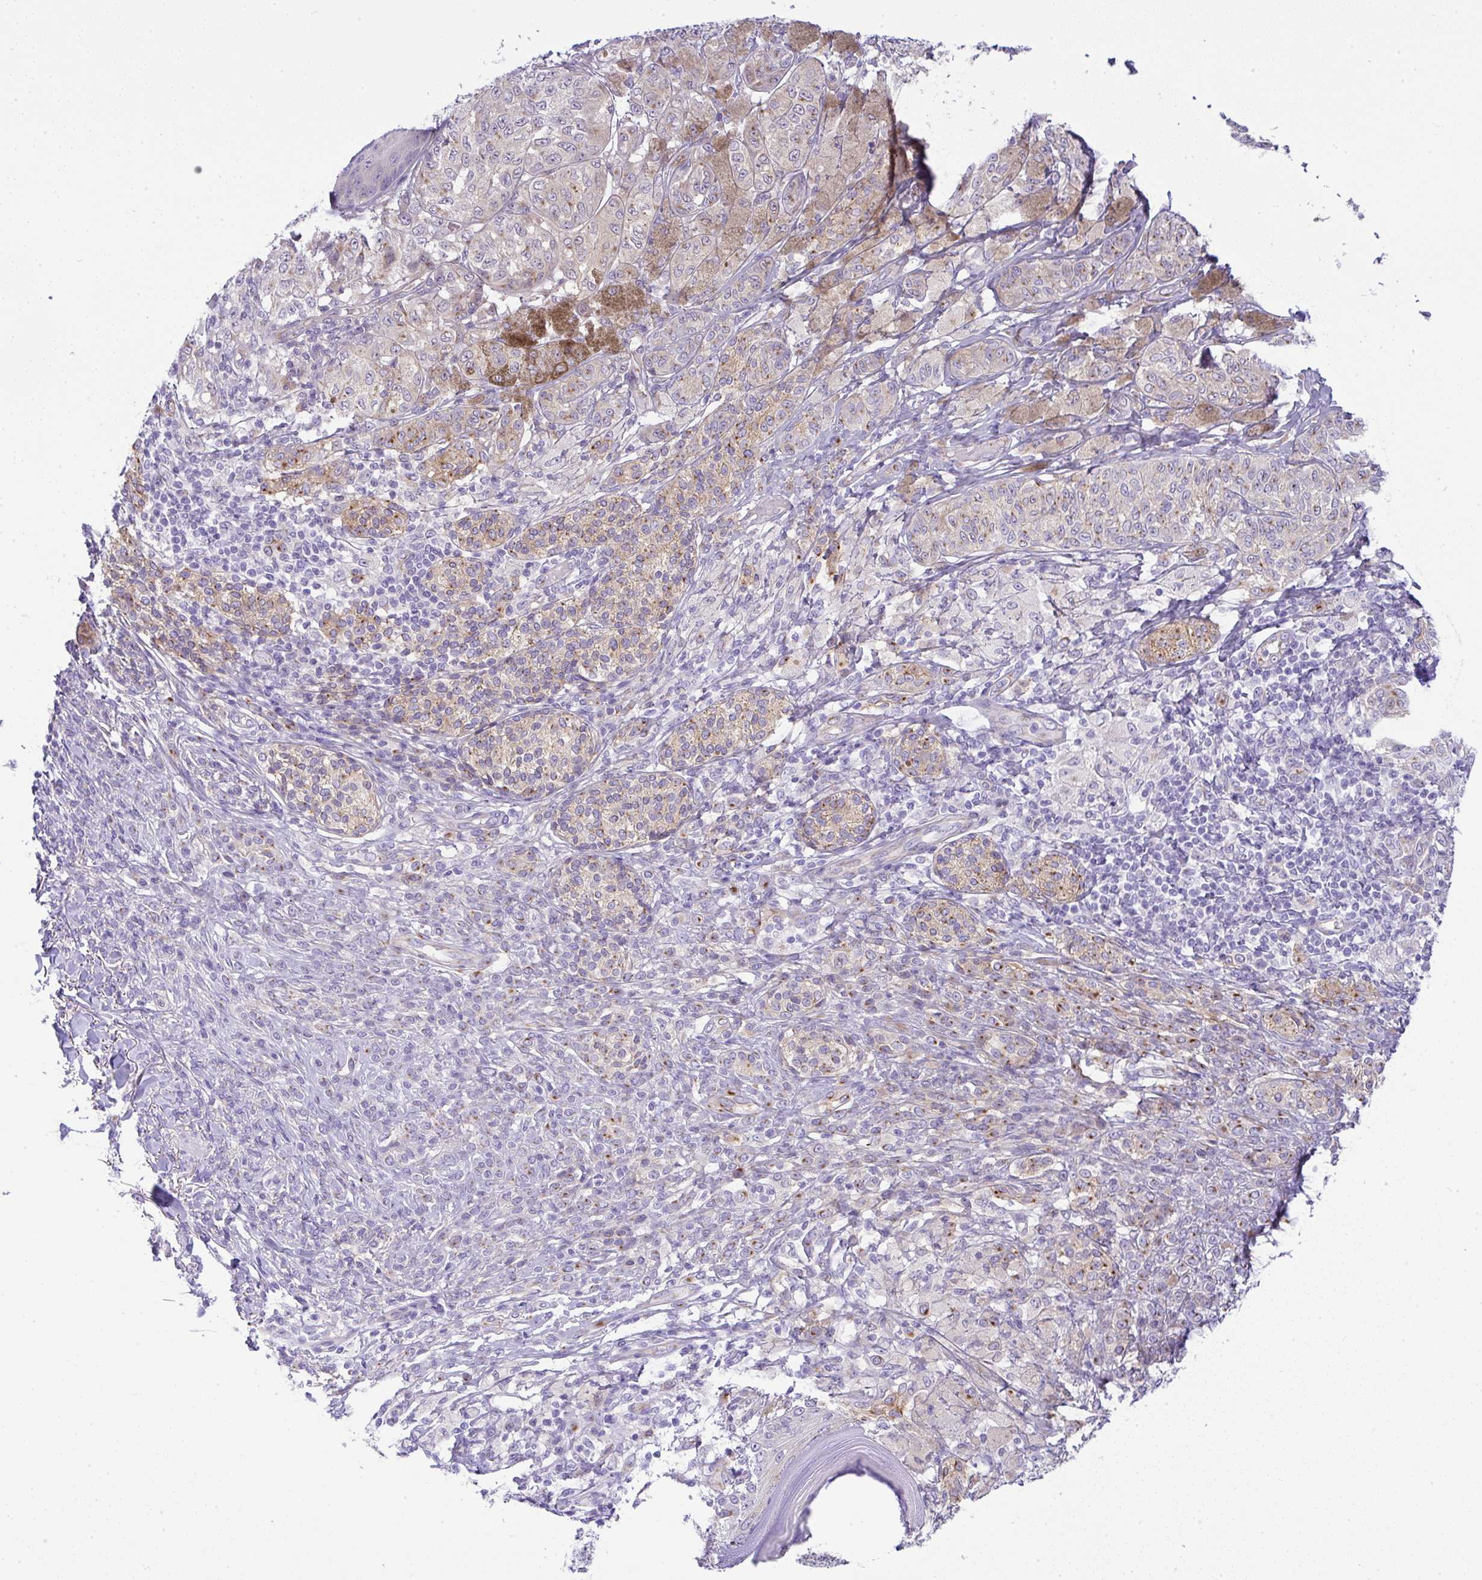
{"staining": {"intensity": "moderate", "quantity": "25%-75%", "location": "cytoplasmic/membranous"}, "tissue": "melanoma", "cell_type": "Tumor cells", "image_type": "cancer", "snomed": [{"axis": "morphology", "description": "Malignant melanoma, NOS"}, {"axis": "topography", "description": "Skin"}], "caption": "Malignant melanoma tissue demonstrates moderate cytoplasmic/membranous expression in approximately 25%-75% of tumor cells, visualized by immunohistochemistry.", "gene": "FAM177A1", "patient": {"sex": "male", "age": 42}}